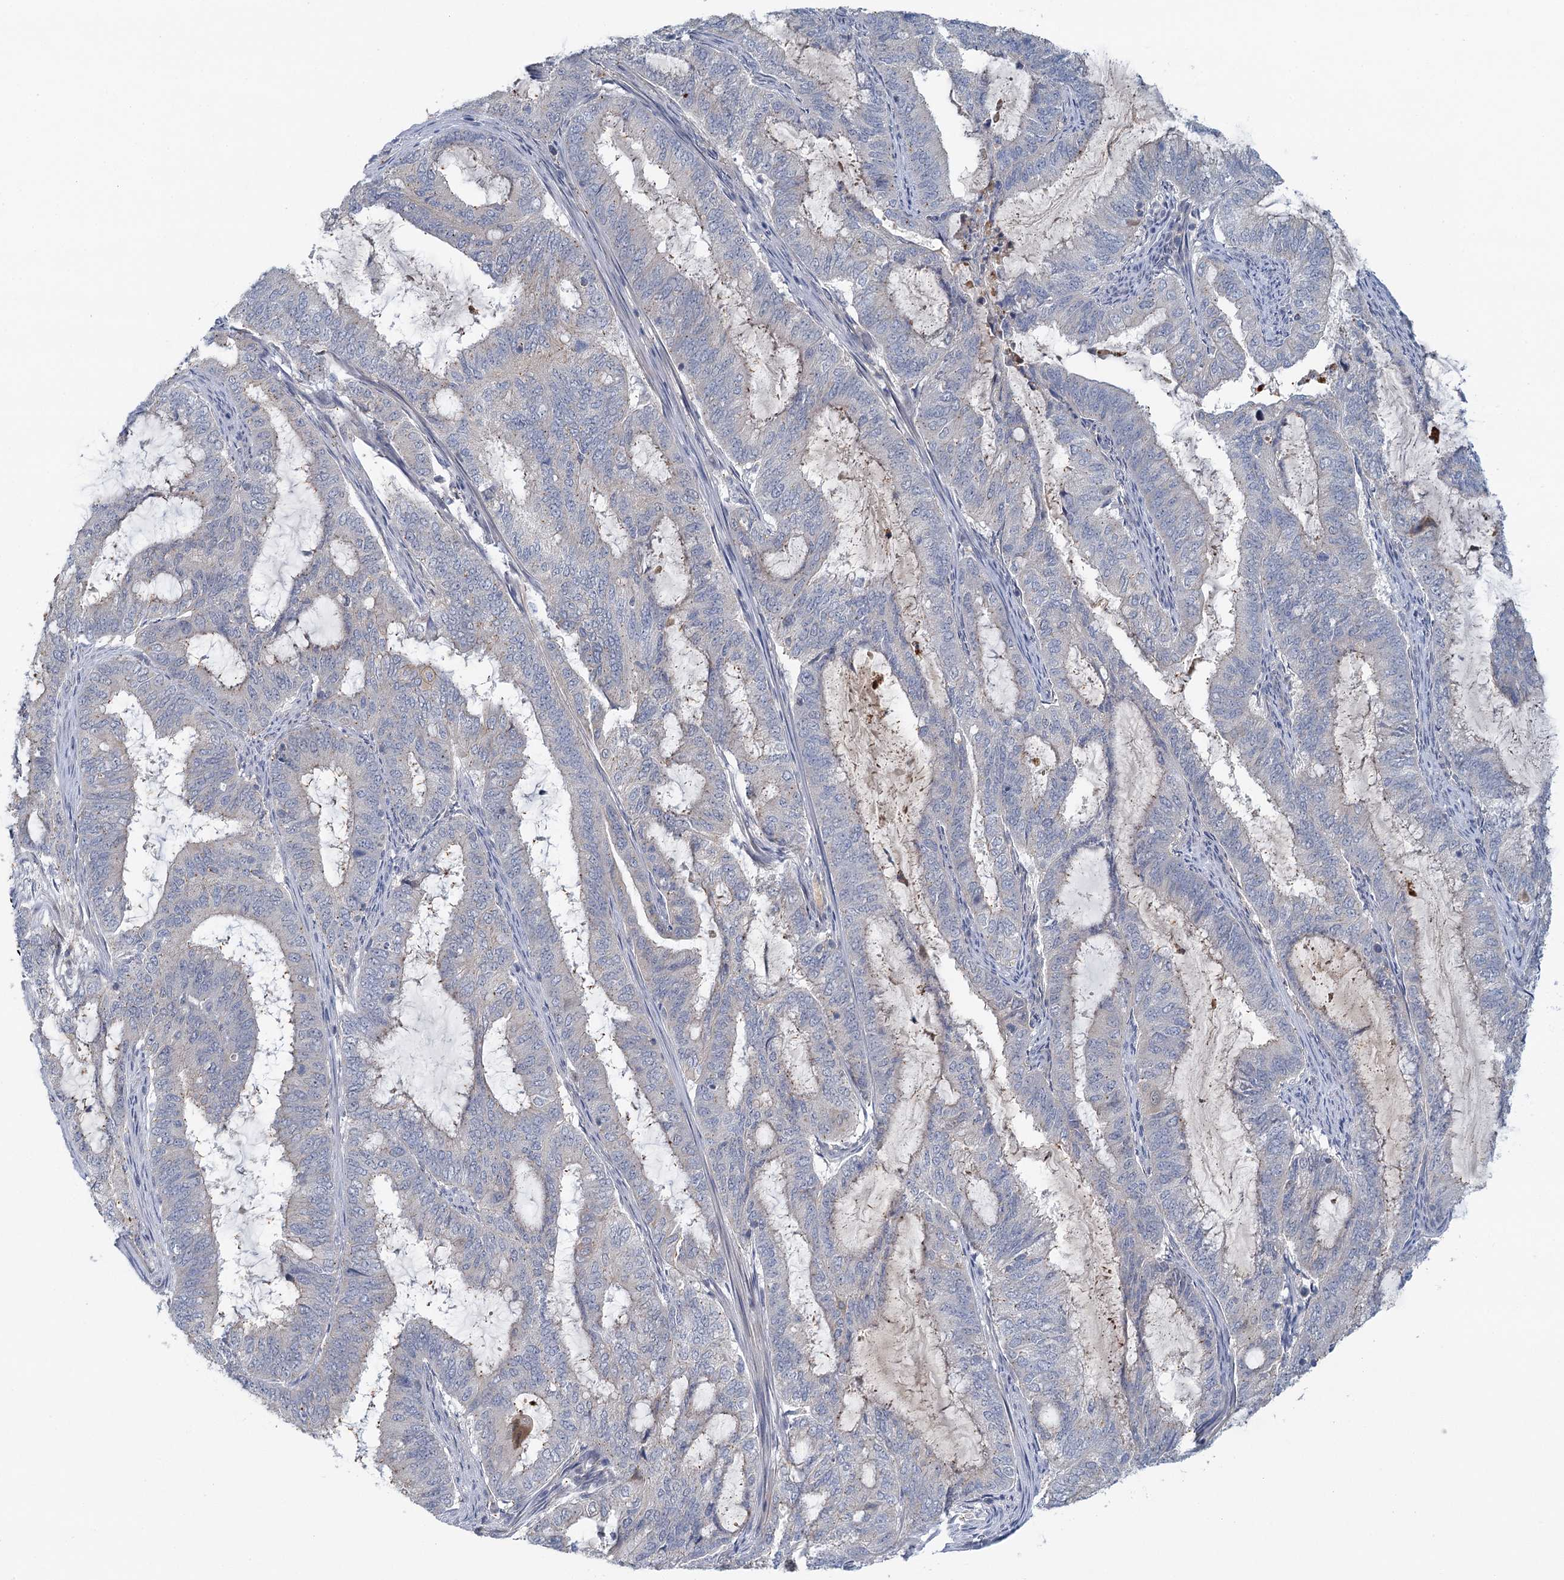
{"staining": {"intensity": "negative", "quantity": "none", "location": "none"}, "tissue": "endometrial cancer", "cell_type": "Tumor cells", "image_type": "cancer", "snomed": [{"axis": "morphology", "description": "Adenocarcinoma, NOS"}, {"axis": "topography", "description": "Endometrium"}], "caption": "This is a micrograph of immunohistochemistry (IHC) staining of endometrial adenocarcinoma, which shows no expression in tumor cells.", "gene": "GPATCH11", "patient": {"sex": "female", "age": 51}}